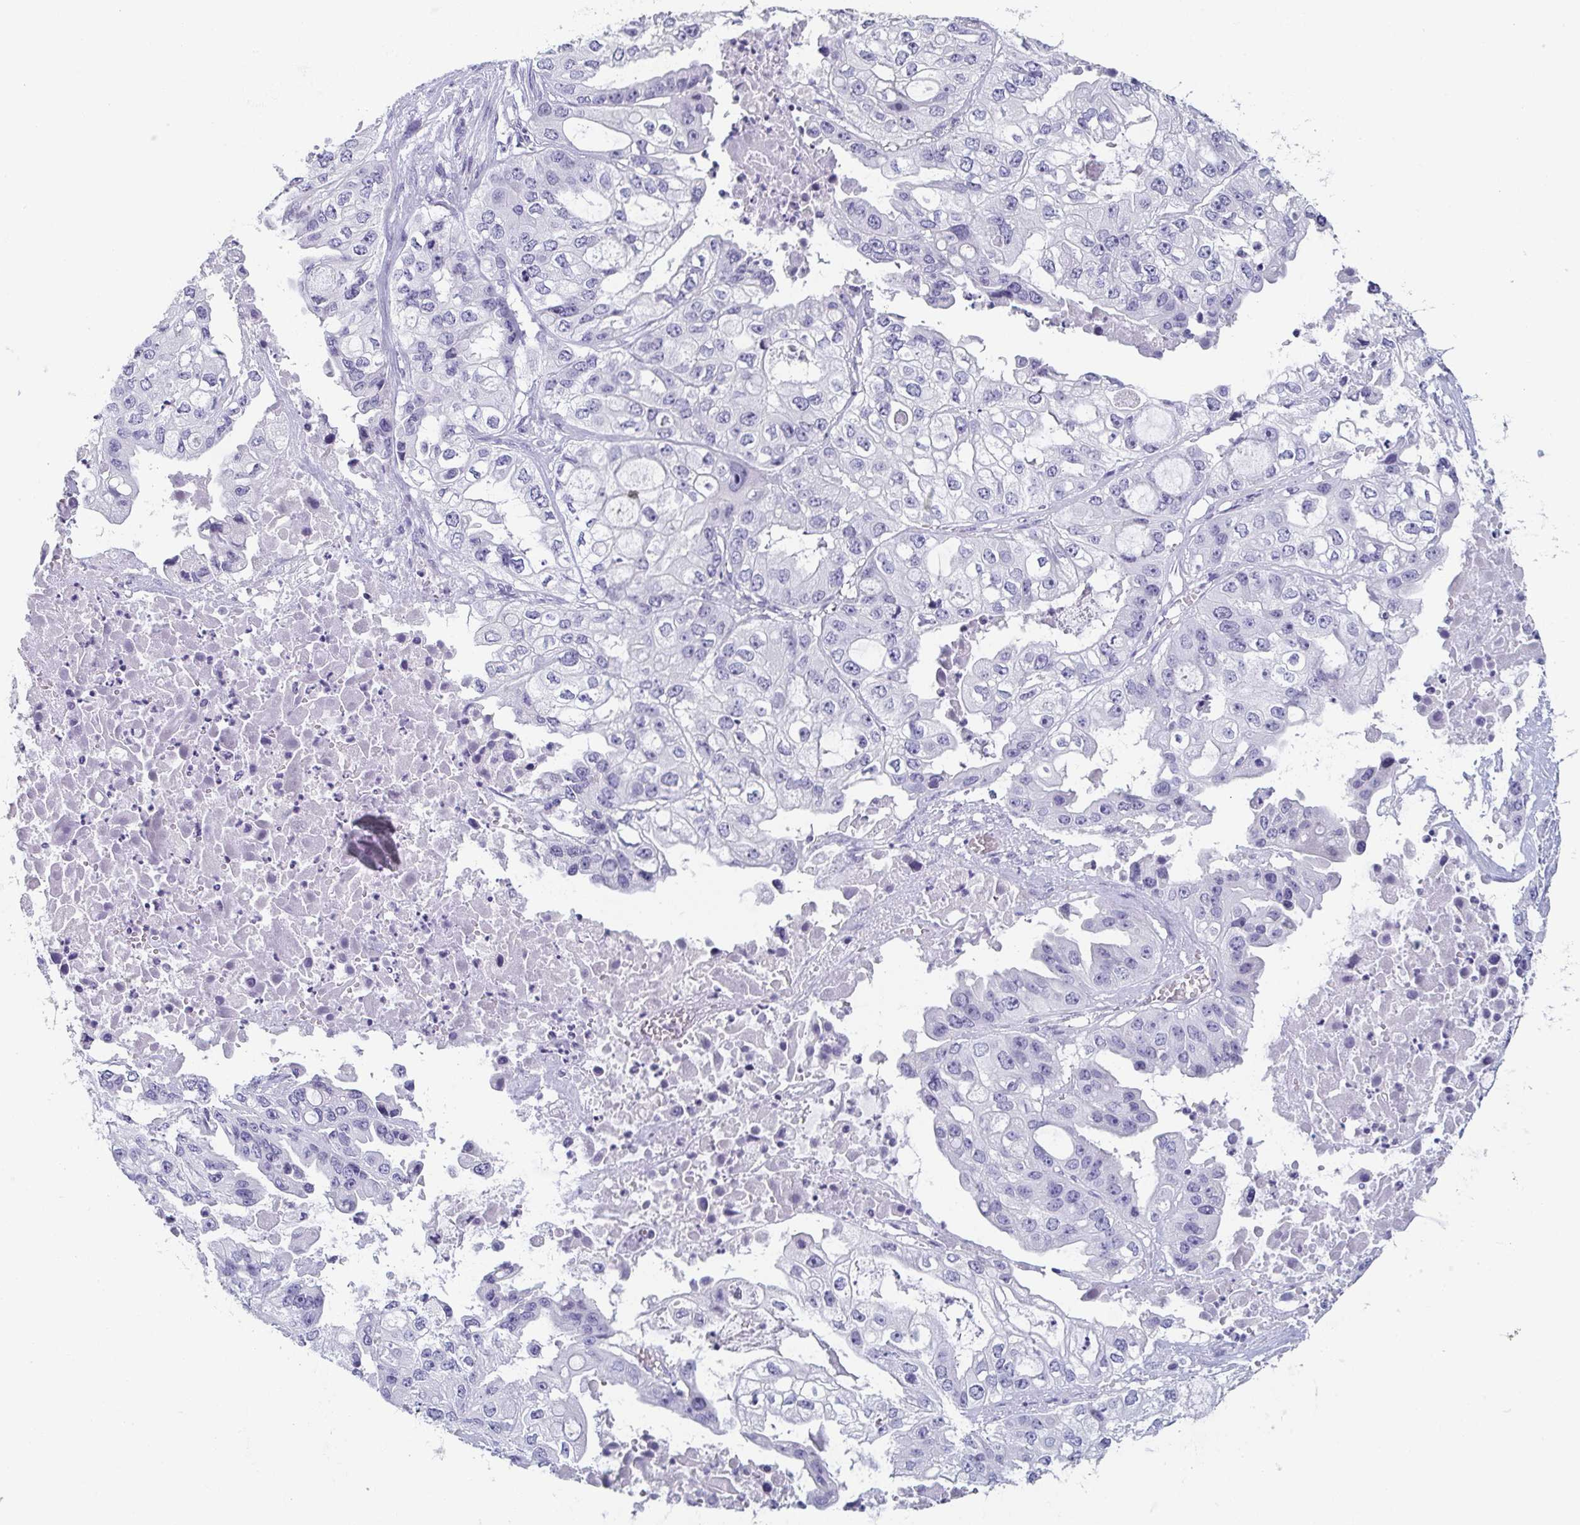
{"staining": {"intensity": "negative", "quantity": "none", "location": "none"}, "tissue": "ovarian cancer", "cell_type": "Tumor cells", "image_type": "cancer", "snomed": [{"axis": "morphology", "description": "Cystadenocarcinoma, serous, NOS"}, {"axis": "topography", "description": "Ovary"}], "caption": "DAB immunohistochemical staining of ovarian cancer shows no significant staining in tumor cells.", "gene": "ITLN1", "patient": {"sex": "female", "age": 56}}